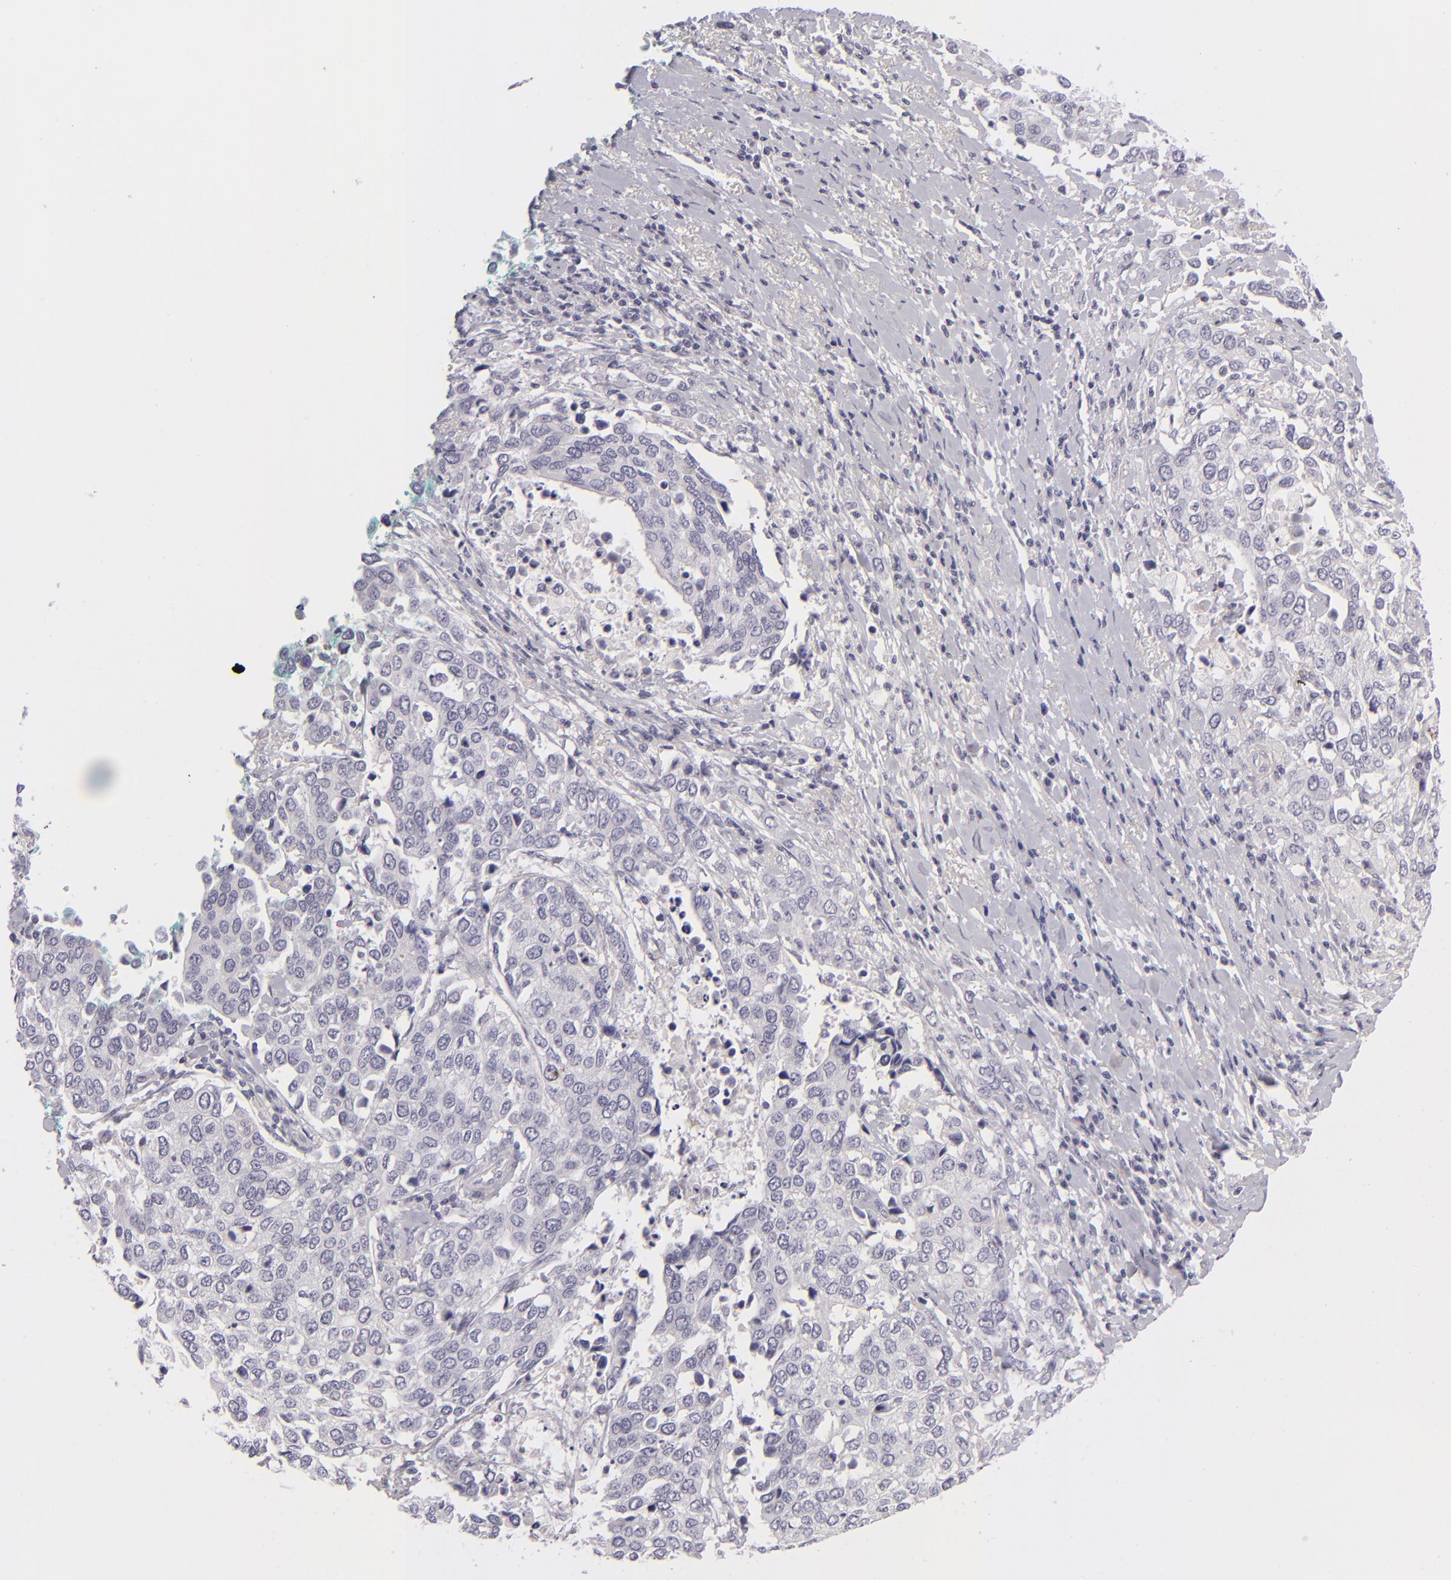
{"staining": {"intensity": "negative", "quantity": "none", "location": "none"}, "tissue": "cervical cancer", "cell_type": "Tumor cells", "image_type": "cancer", "snomed": [{"axis": "morphology", "description": "Squamous cell carcinoma, NOS"}, {"axis": "topography", "description": "Cervix"}], "caption": "A high-resolution histopathology image shows immunohistochemistry staining of squamous cell carcinoma (cervical), which displays no significant positivity in tumor cells. (Brightfield microscopy of DAB (3,3'-diaminobenzidine) IHC at high magnification).", "gene": "TNNC1", "patient": {"sex": "female", "age": 54}}